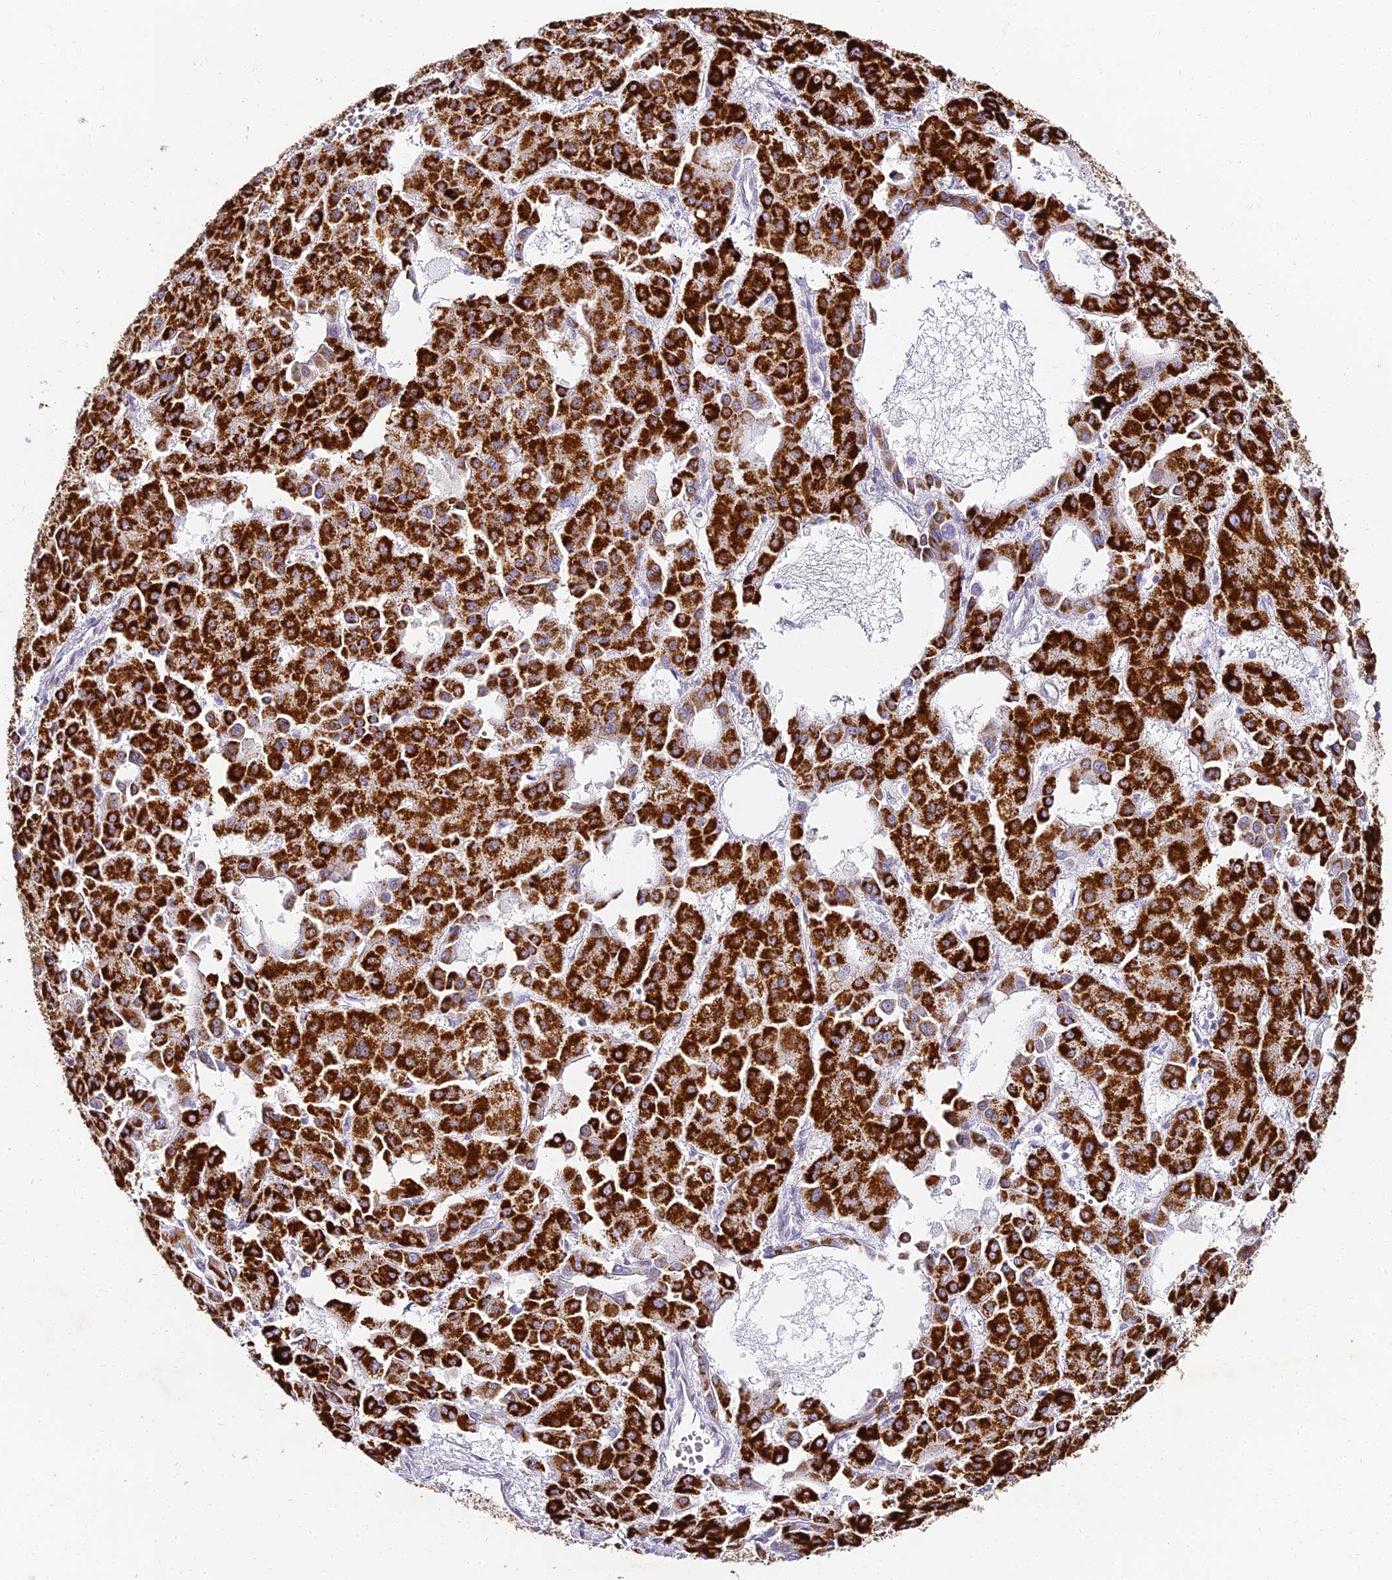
{"staining": {"intensity": "strong", "quantity": ">75%", "location": "cytoplasmic/membranous"}, "tissue": "liver cancer", "cell_type": "Tumor cells", "image_type": "cancer", "snomed": [{"axis": "morphology", "description": "Carcinoma, Hepatocellular, NOS"}, {"axis": "topography", "description": "Liver"}], "caption": "Strong cytoplasmic/membranous positivity is seen in approximately >75% of tumor cells in liver cancer (hepatocellular carcinoma).", "gene": "ALPG", "patient": {"sex": "male", "age": 47}}